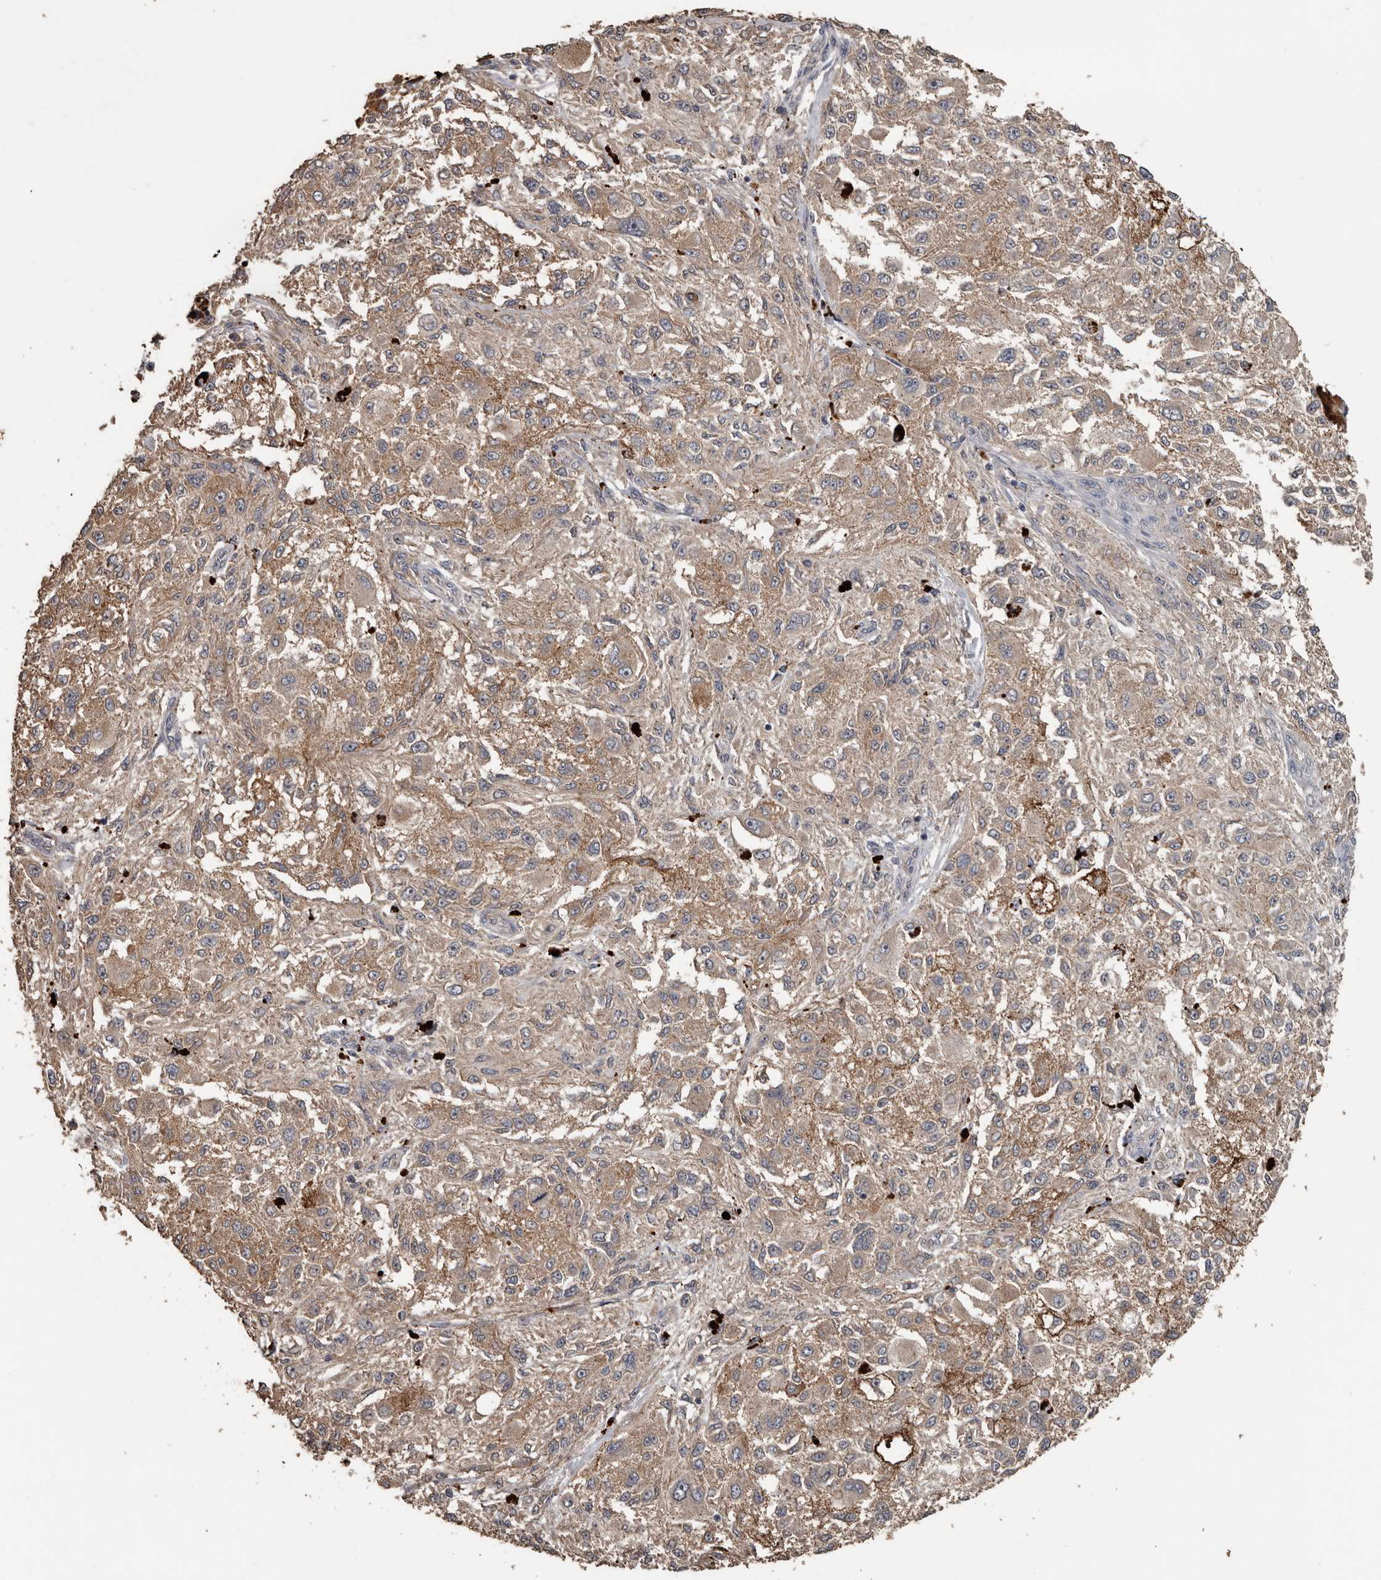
{"staining": {"intensity": "moderate", "quantity": "25%-75%", "location": "cytoplasmic/membranous"}, "tissue": "melanoma", "cell_type": "Tumor cells", "image_type": "cancer", "snomed": [{"axis": "morphology", "description": "Necrosis, NOS"}, {"axis": "morphology", "description": "Malignant melanoma, NOS"}, {"axis": "topography", "description": "Skin"}], "caption": "Malignant melanoma tissue demonstrates moderate cytoplasmic/membranous expression in approximately 25%-75% of tumor cells", "gene": "HYAL4", "patient": {"sex": "female", "age": 87}}